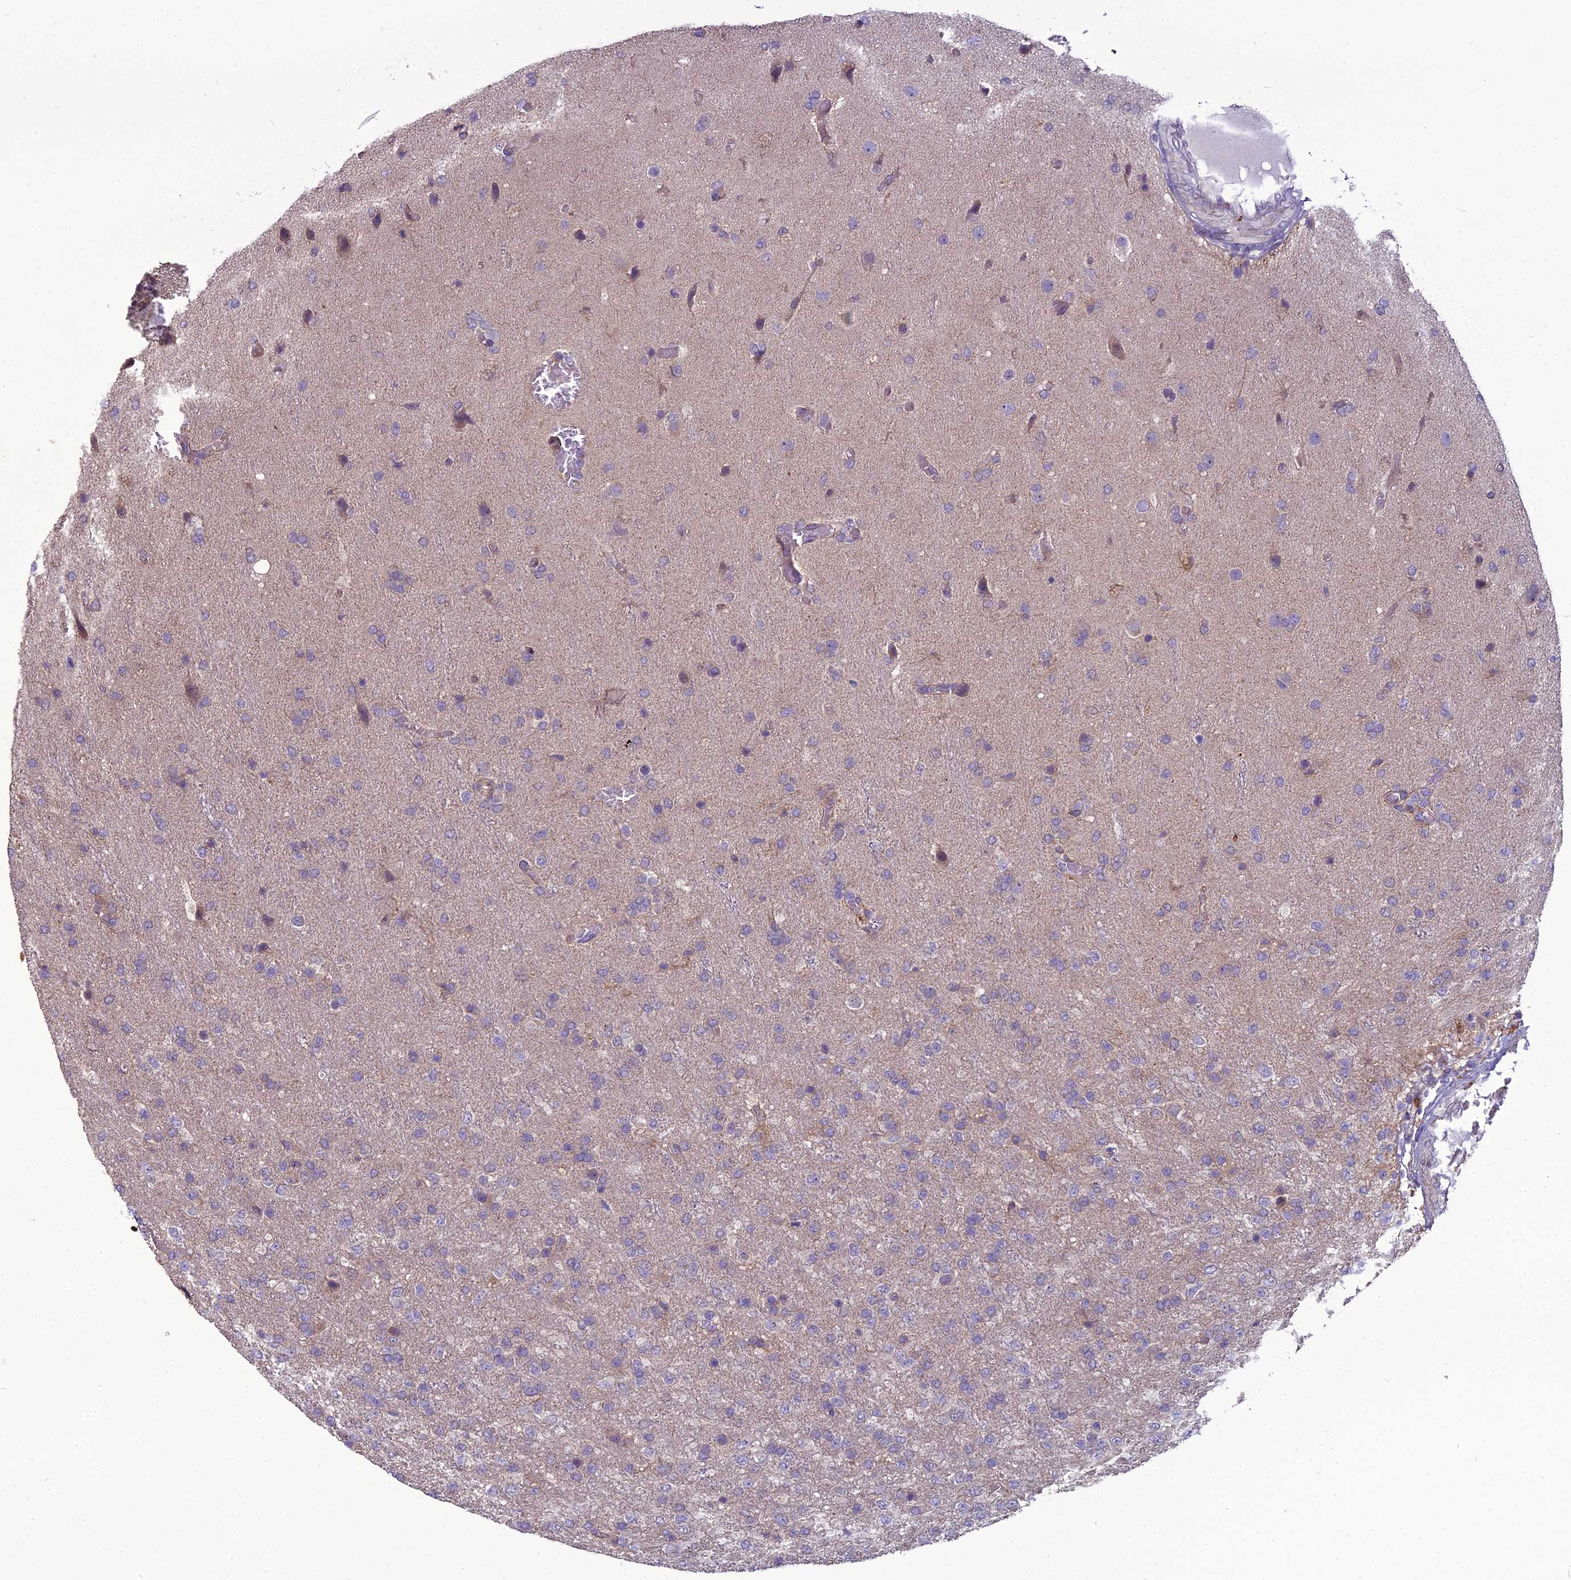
{"staining": {"intensity": "negative", "quantity": "none", "location": "none"}, "tissue": "glioma", "cell_type": "Tumor cells", "image_type": "cancer", "snomed": [{"axis": "morphology", "description": "Glioma, malignant, High grade"}, {"axis": "topography", "description": "Brain"}], "caption": "Immunohistochemistry image of neoplastic tissue: human glioma stained with DAB exhibits no significant protein staining in tumor cells.", "gene": "DUS2", "patient": {"sex": "female", "age": 74}}